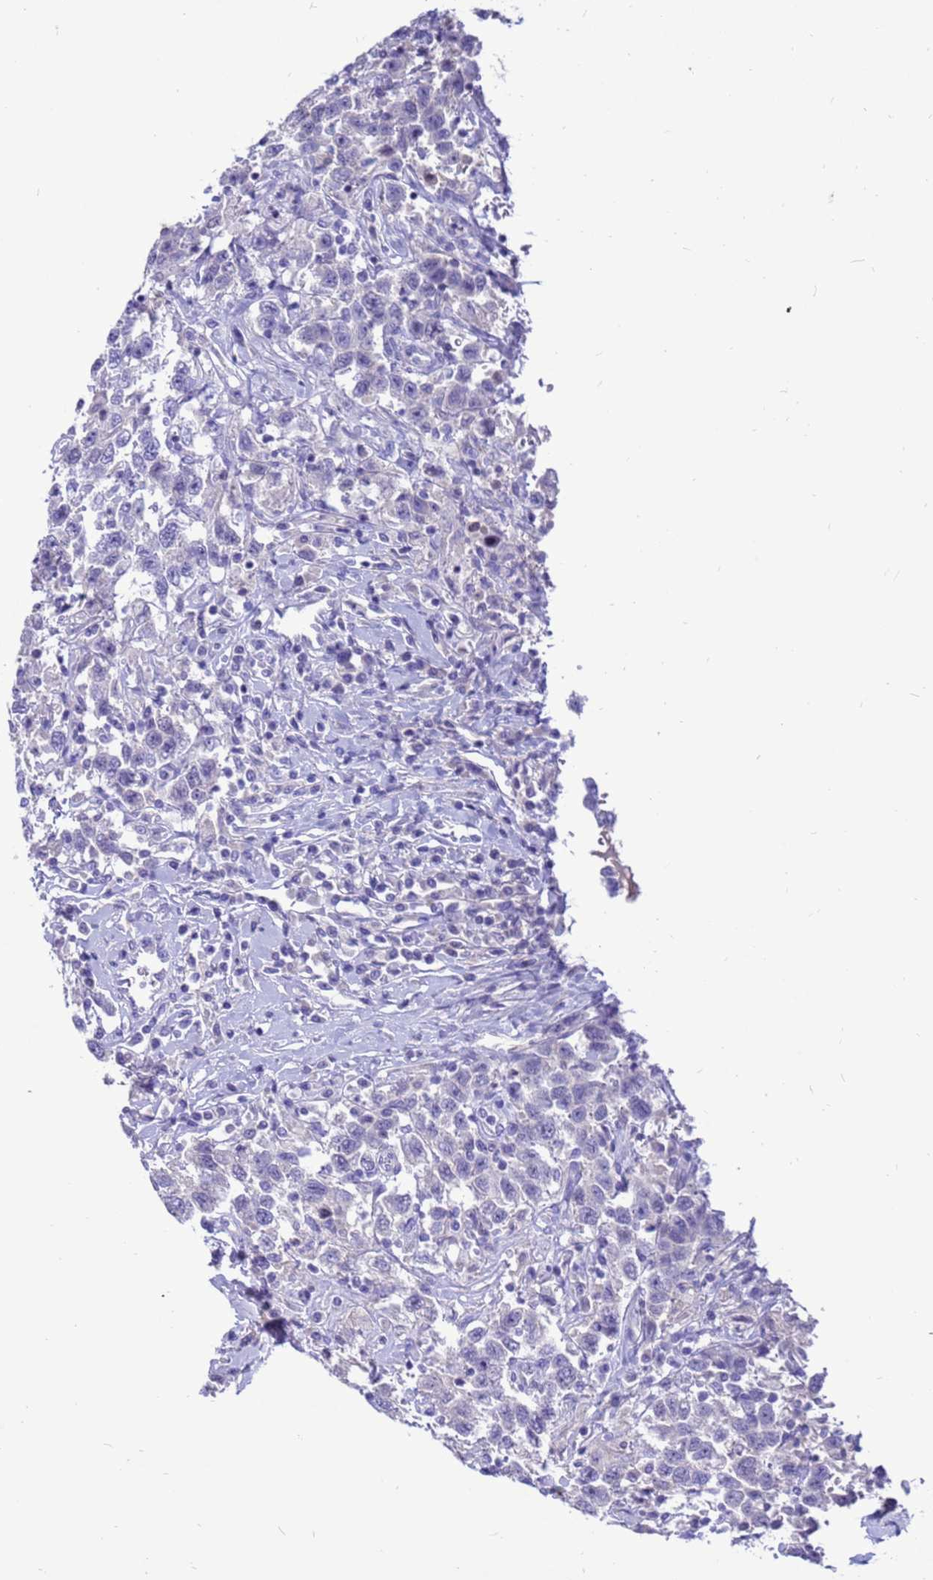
{"staining": {"intensity": "negative", "quantity": "none", "location": "none"}, "tissue": "testis cancer", "cell_type": "Tumor cells", "image_type": "cancer", "snomed": [{"axis": "morphology", "description": "Seminoma, NOS"}, {"axis": "topography", "description": "Testis"}], "caption": "Immunohistochemistry (IHC) image of human testis cancer (seminoma) stained for a protein (brown), which shows no expression in tumor cells. (IHC, brightfield microscopy, high magnification).", "gene": "PDE10A", "patient": {"sex": "male", "age": 41}}